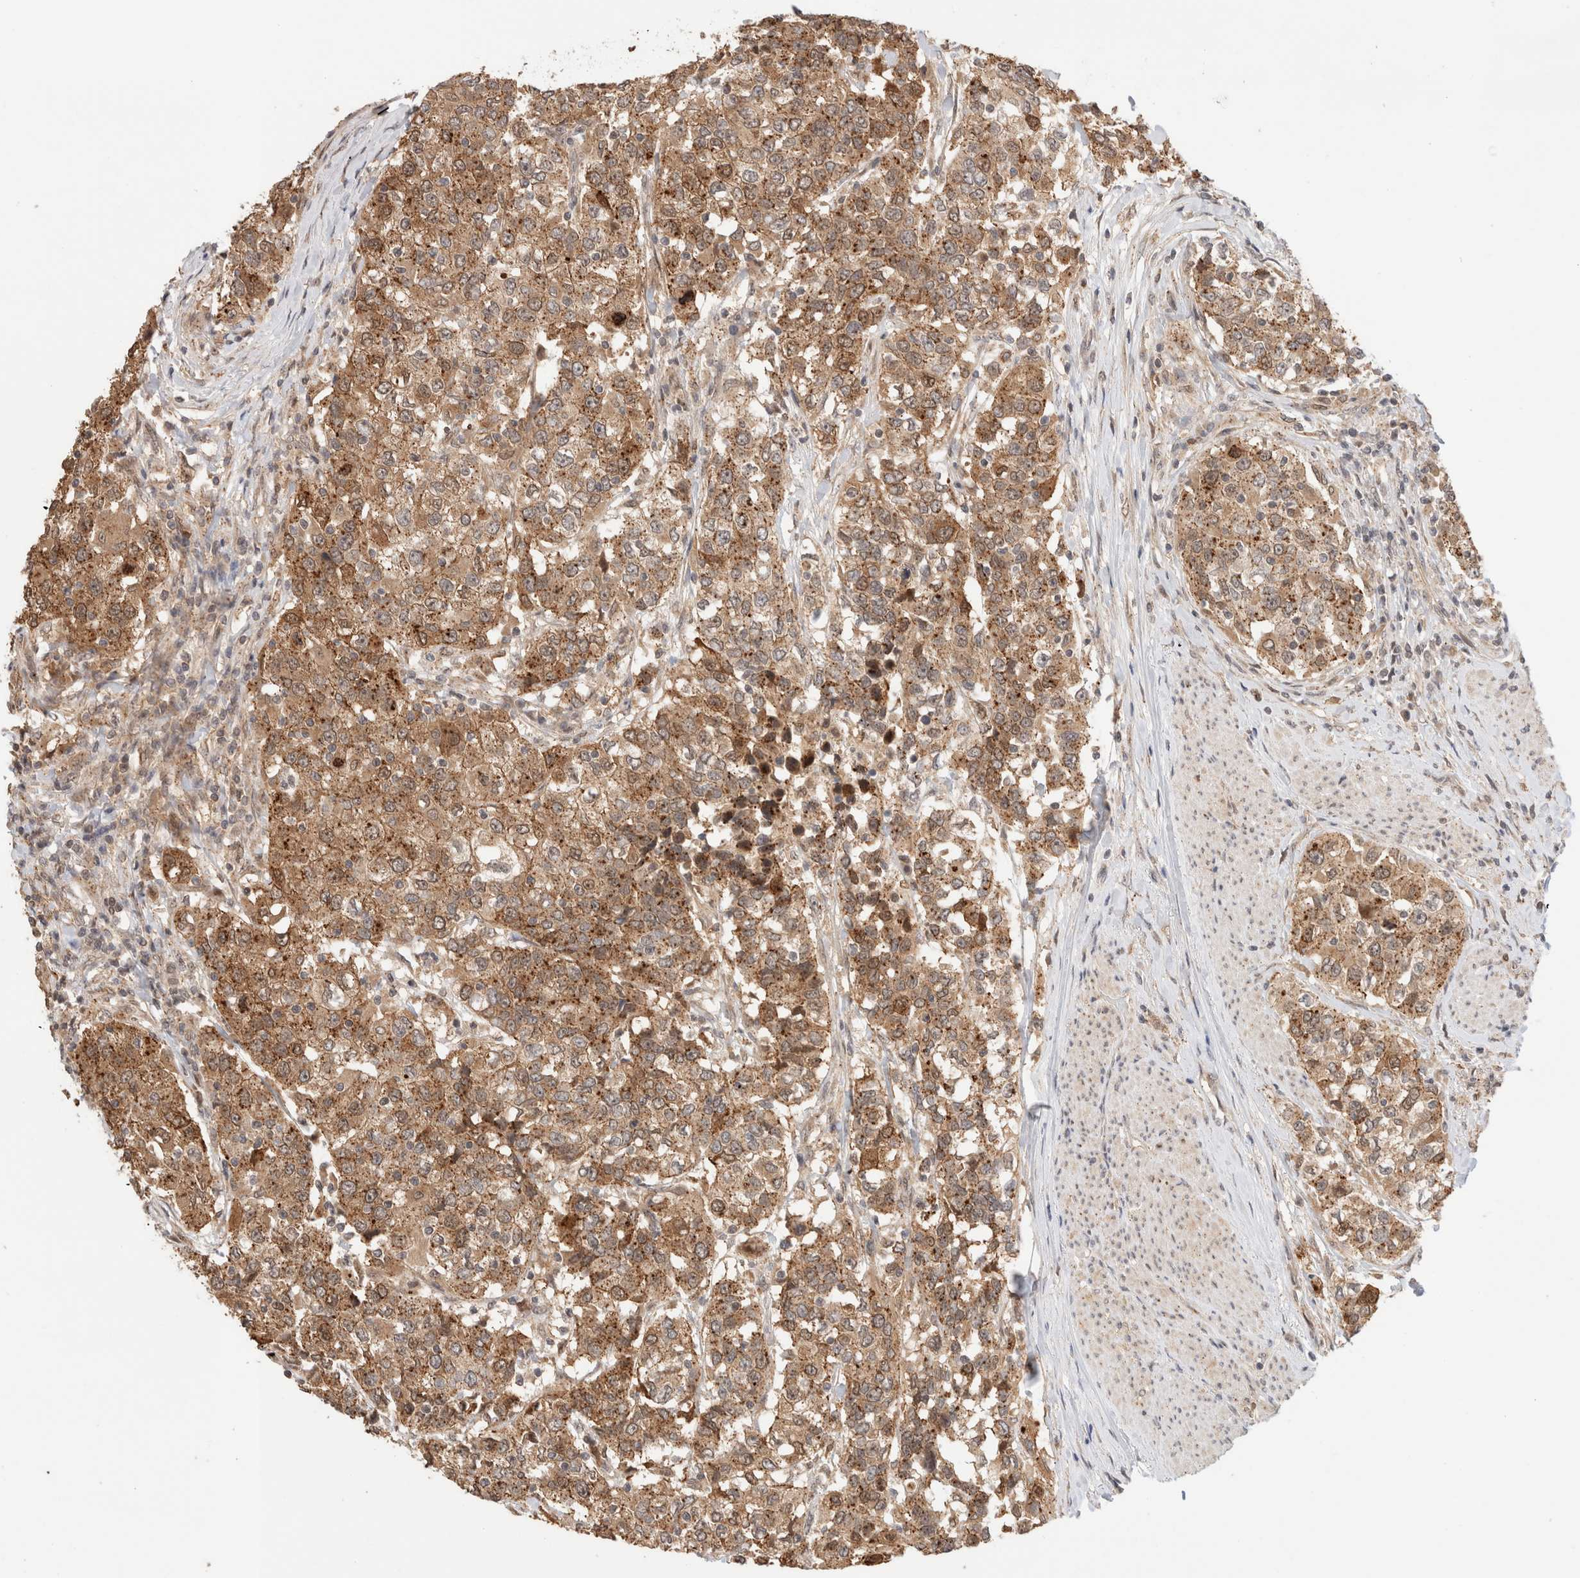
{"staining": {"intensity": "moderate", "quantity": ">75%", "location": "cytoplasmic/membranous"}, "tissue": "urothelial cancer", "cell_type": "Tumor cells", "image_type": "cancer", "snomed": [{"axis": "morphology", "description": "Urothelial carcinoma, High grade"}, {"axis": "topography", "description": "Urinary bladder"}], "caption": "Human urothelial cancer stained for a protein (brown) displays moderate cytoplasmic/membranous positive staining in approximately >75% of tumor cells.", "gene": "OTUD6B", "patient": {"sex": "female", "age": 80}}